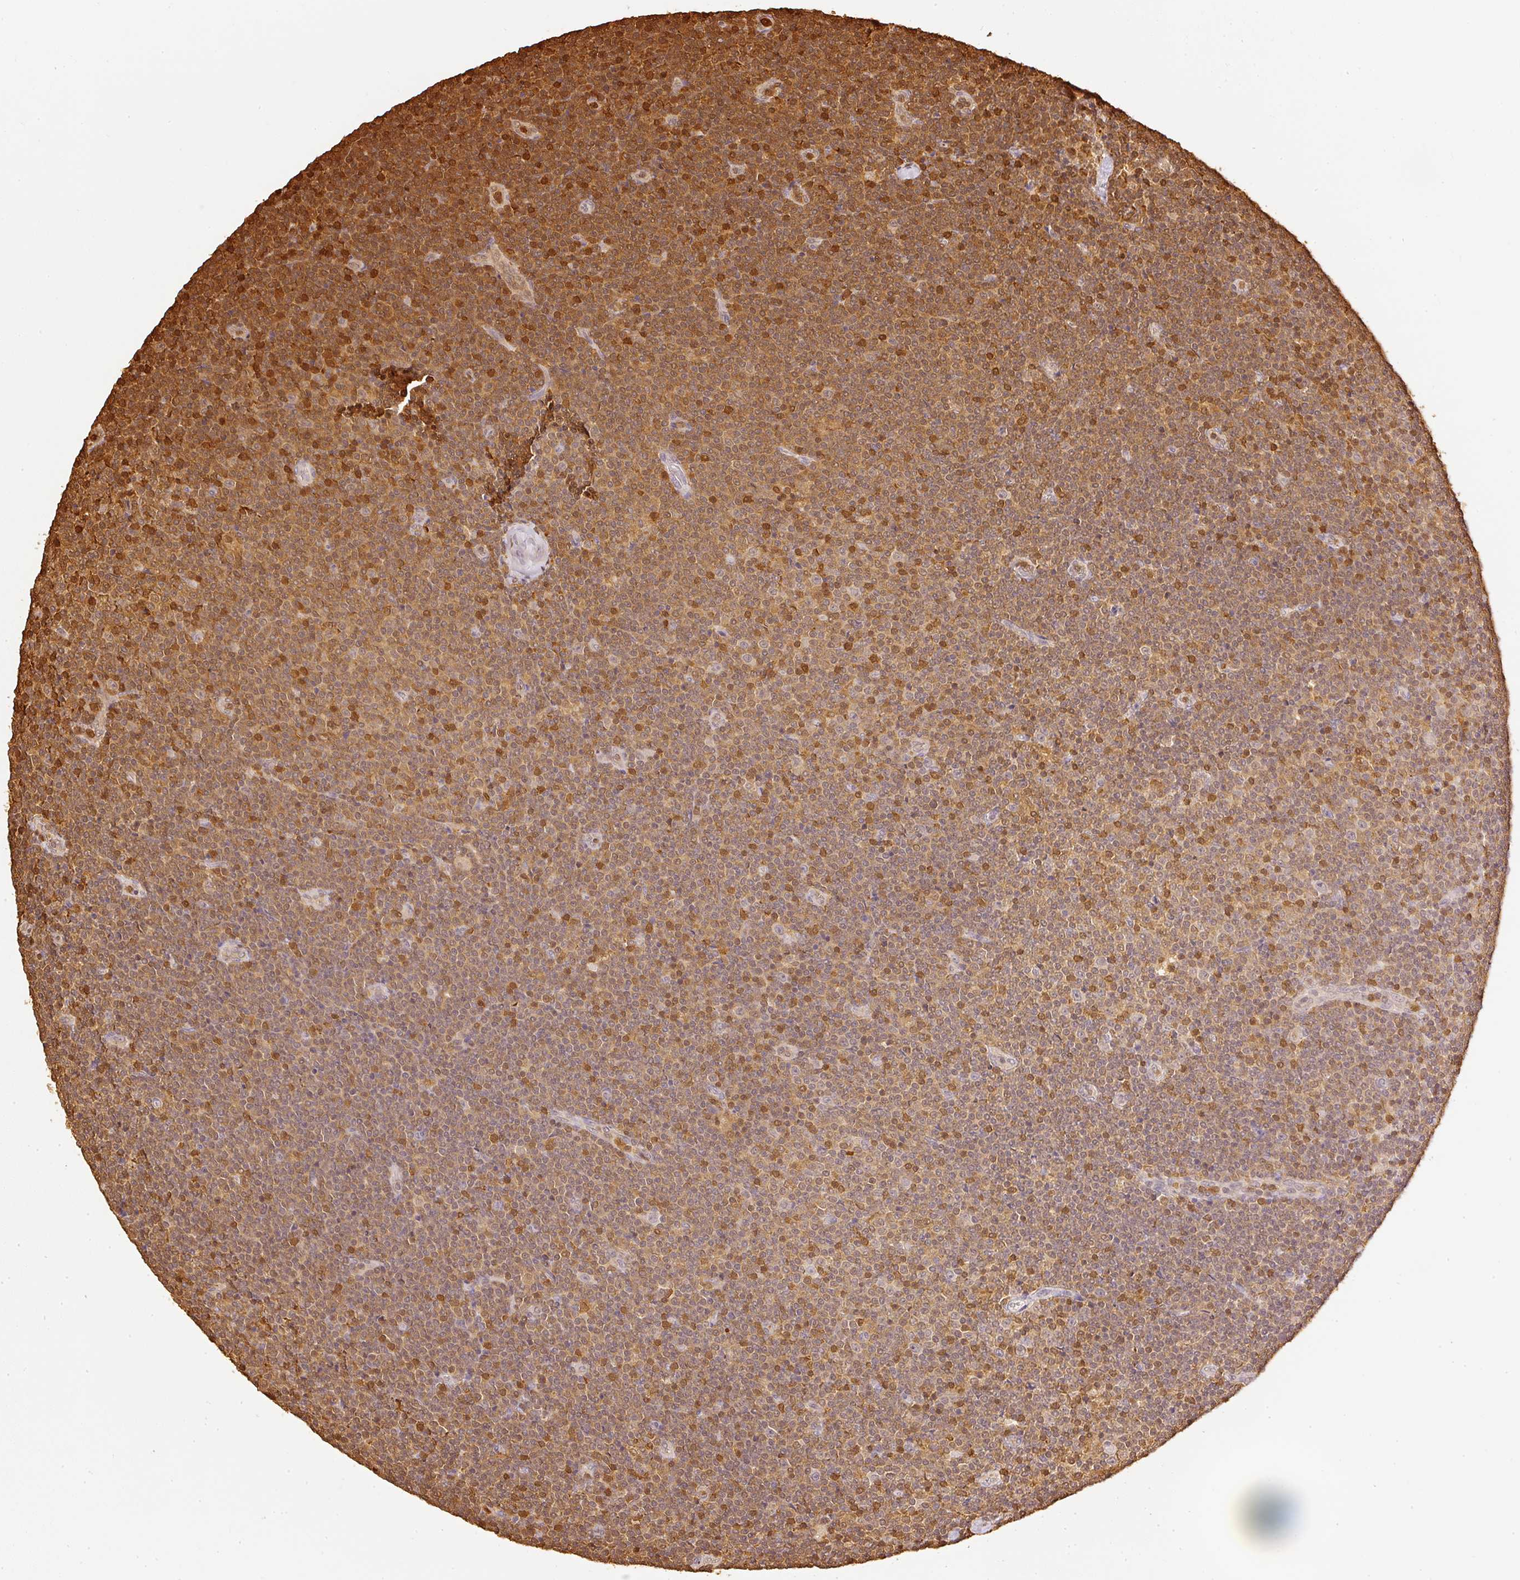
{"staining": {"intensity": "moderate", "quantity": ">75%", "location": "cytoplasmic/membranous,nuclear"}, "tissue": "lymphoma", "cell_type": "Tumor cells", "image_type": "cancer", "snomed": [{"axis": "morphology", "description": "Malignant lymphoma, non-Hodgkin's type, Low grade"}, {"axis": "topography", "description": "Lymph node"}], "caption": "A brown stain labels moderate cytoplasmic/membranous and nuclear staining of a protein in human lymphoma tumor cells. Immunohistochemistry stains the protein in brown and the nuclei are stained blue.", "gene": "PFN1", "patient": {"sex": "male", "age": 48}}